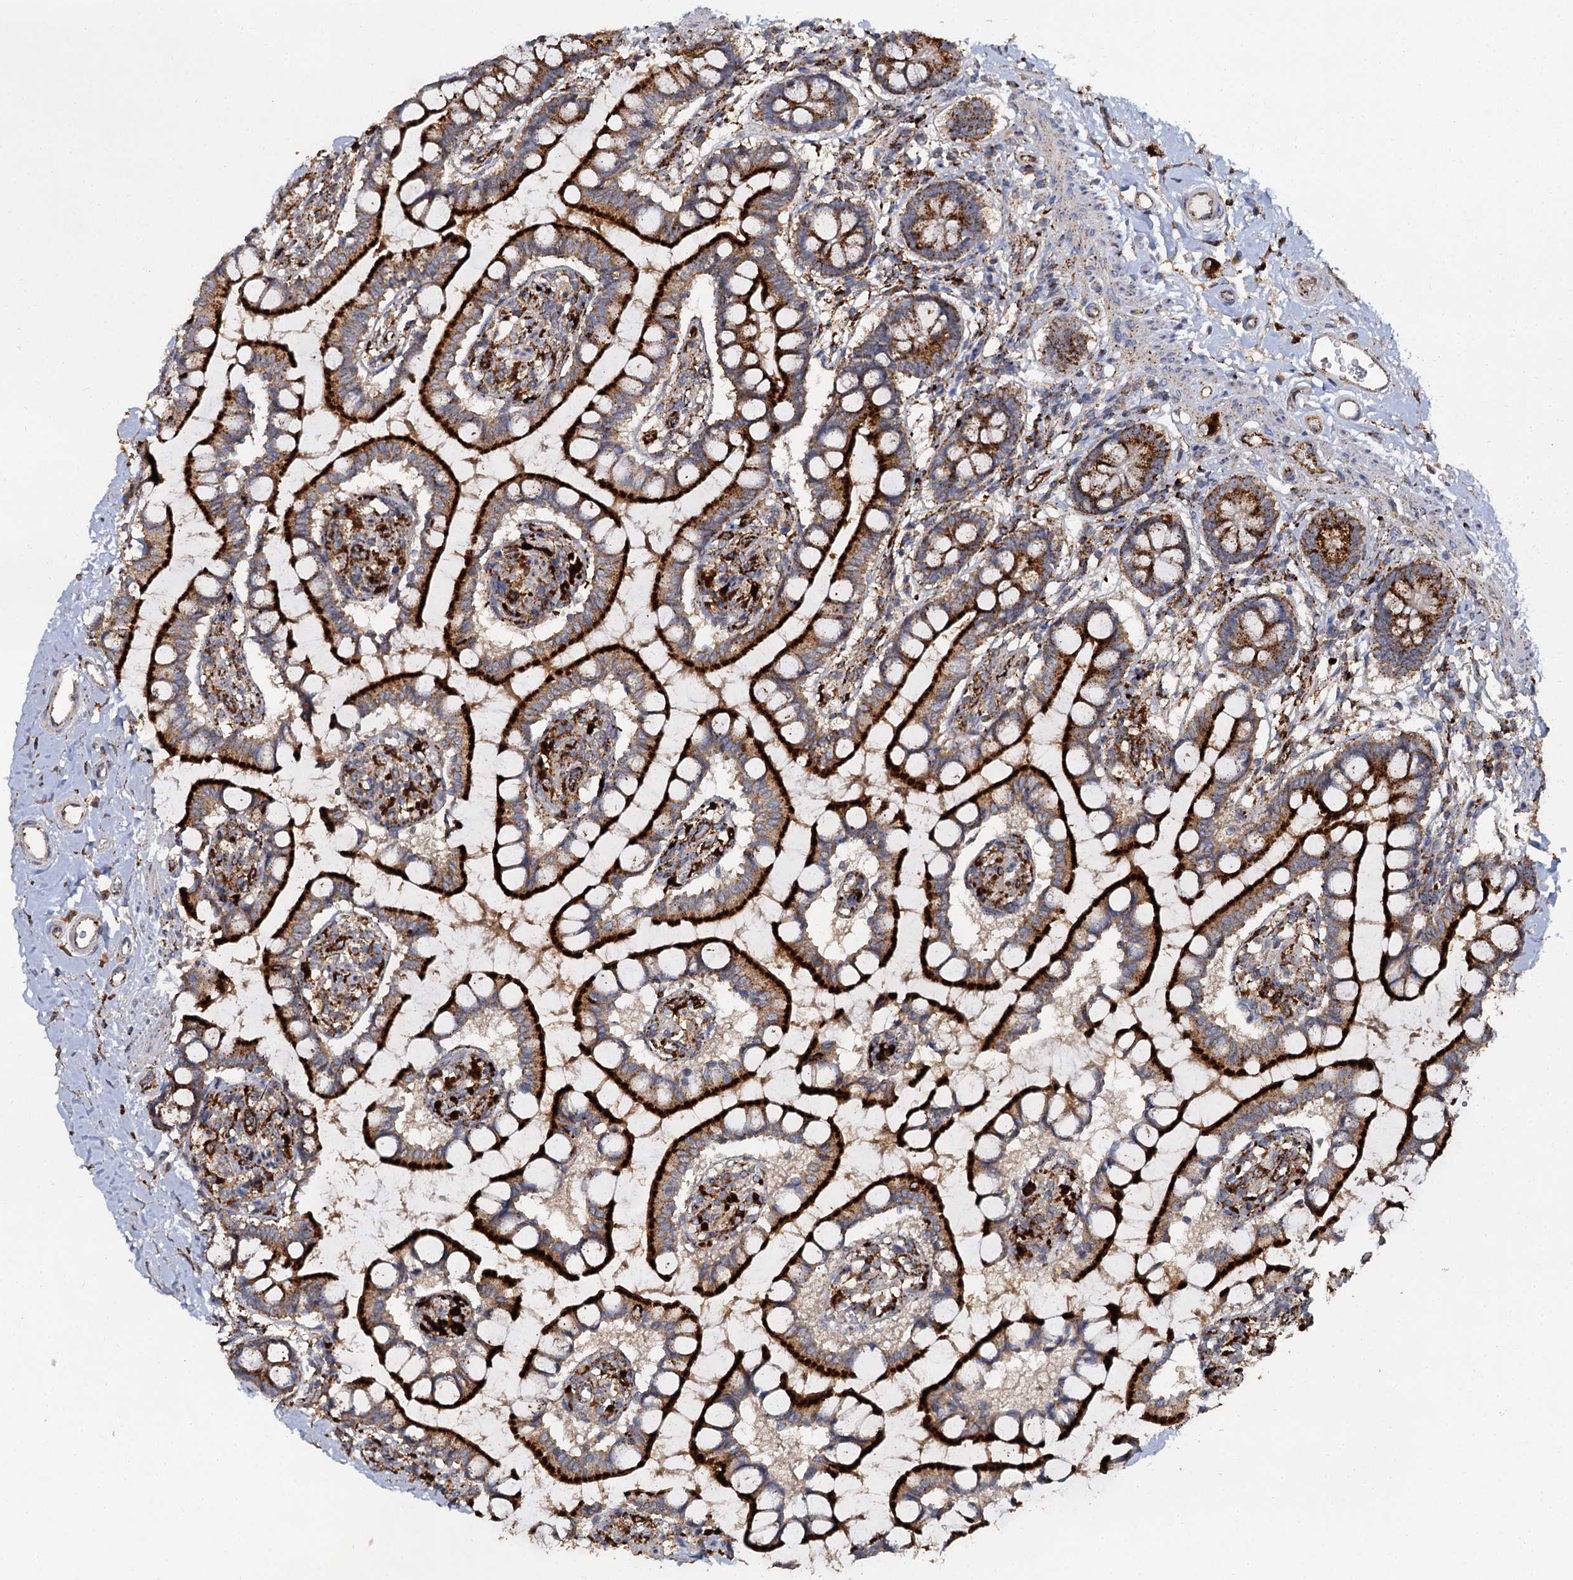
{"staining": {"intensity": "strong", "quantity": ">75%", "location": "cytoplasmic/membranous"}, "tissue": "small intestine", "cell_type": "Glandular cells", "image_type": "normal", "snomed": [{"axis": "morphology", "description": "Normal tissue, NOS"}, {"axis": "topography", "description": "Small intestine"}], "caption": "DAB (3,3'-diaminobenzidine) immunohistochemical staining of benign human small intestine exhibits strong cytoplasmic/membranous protein staining in about >75% of glandular cells. (Brightfield microscopy of DAB IHC at high magnification).", "gene": "GBA1", "patient": {"sex": "male", "age": 52}}